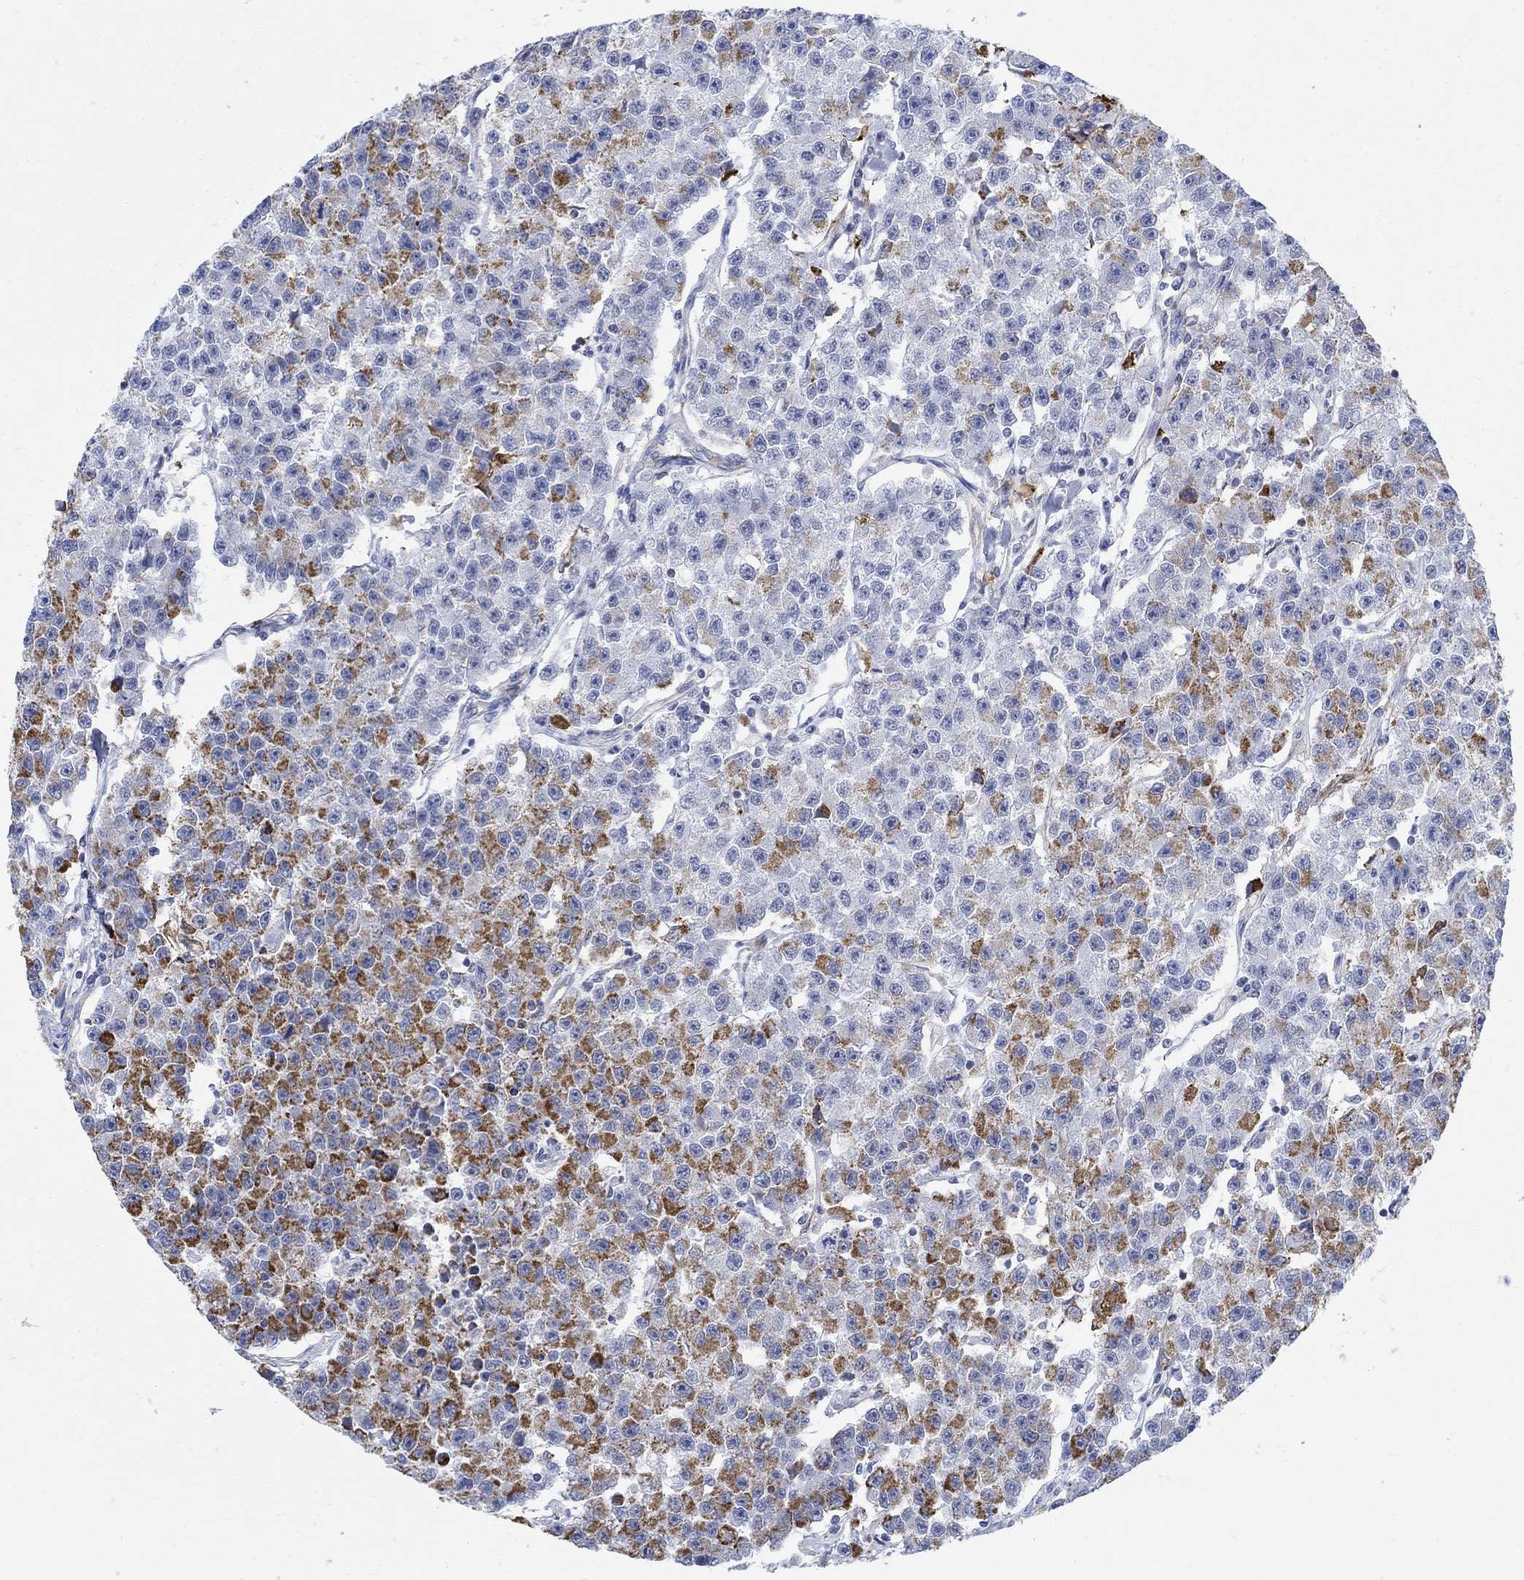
{"staining": {"intensity": "negative", "quantity": "none", "location": "none"}, "tissue": "testis cancer", "cell_type": "Tumor cells", "image_type": "cancer", "snomed": [{"axis": "morphology", "description": "Seminoma, NOS"}, {"axis": "topography", "description": "Testis"}], "caption": "Immunohistochemical staining of seminoma (testis) displays no significant positivity in tumor cells.", "gene": "PHF21B", "patient": {"sex": "male", "age": 59}}